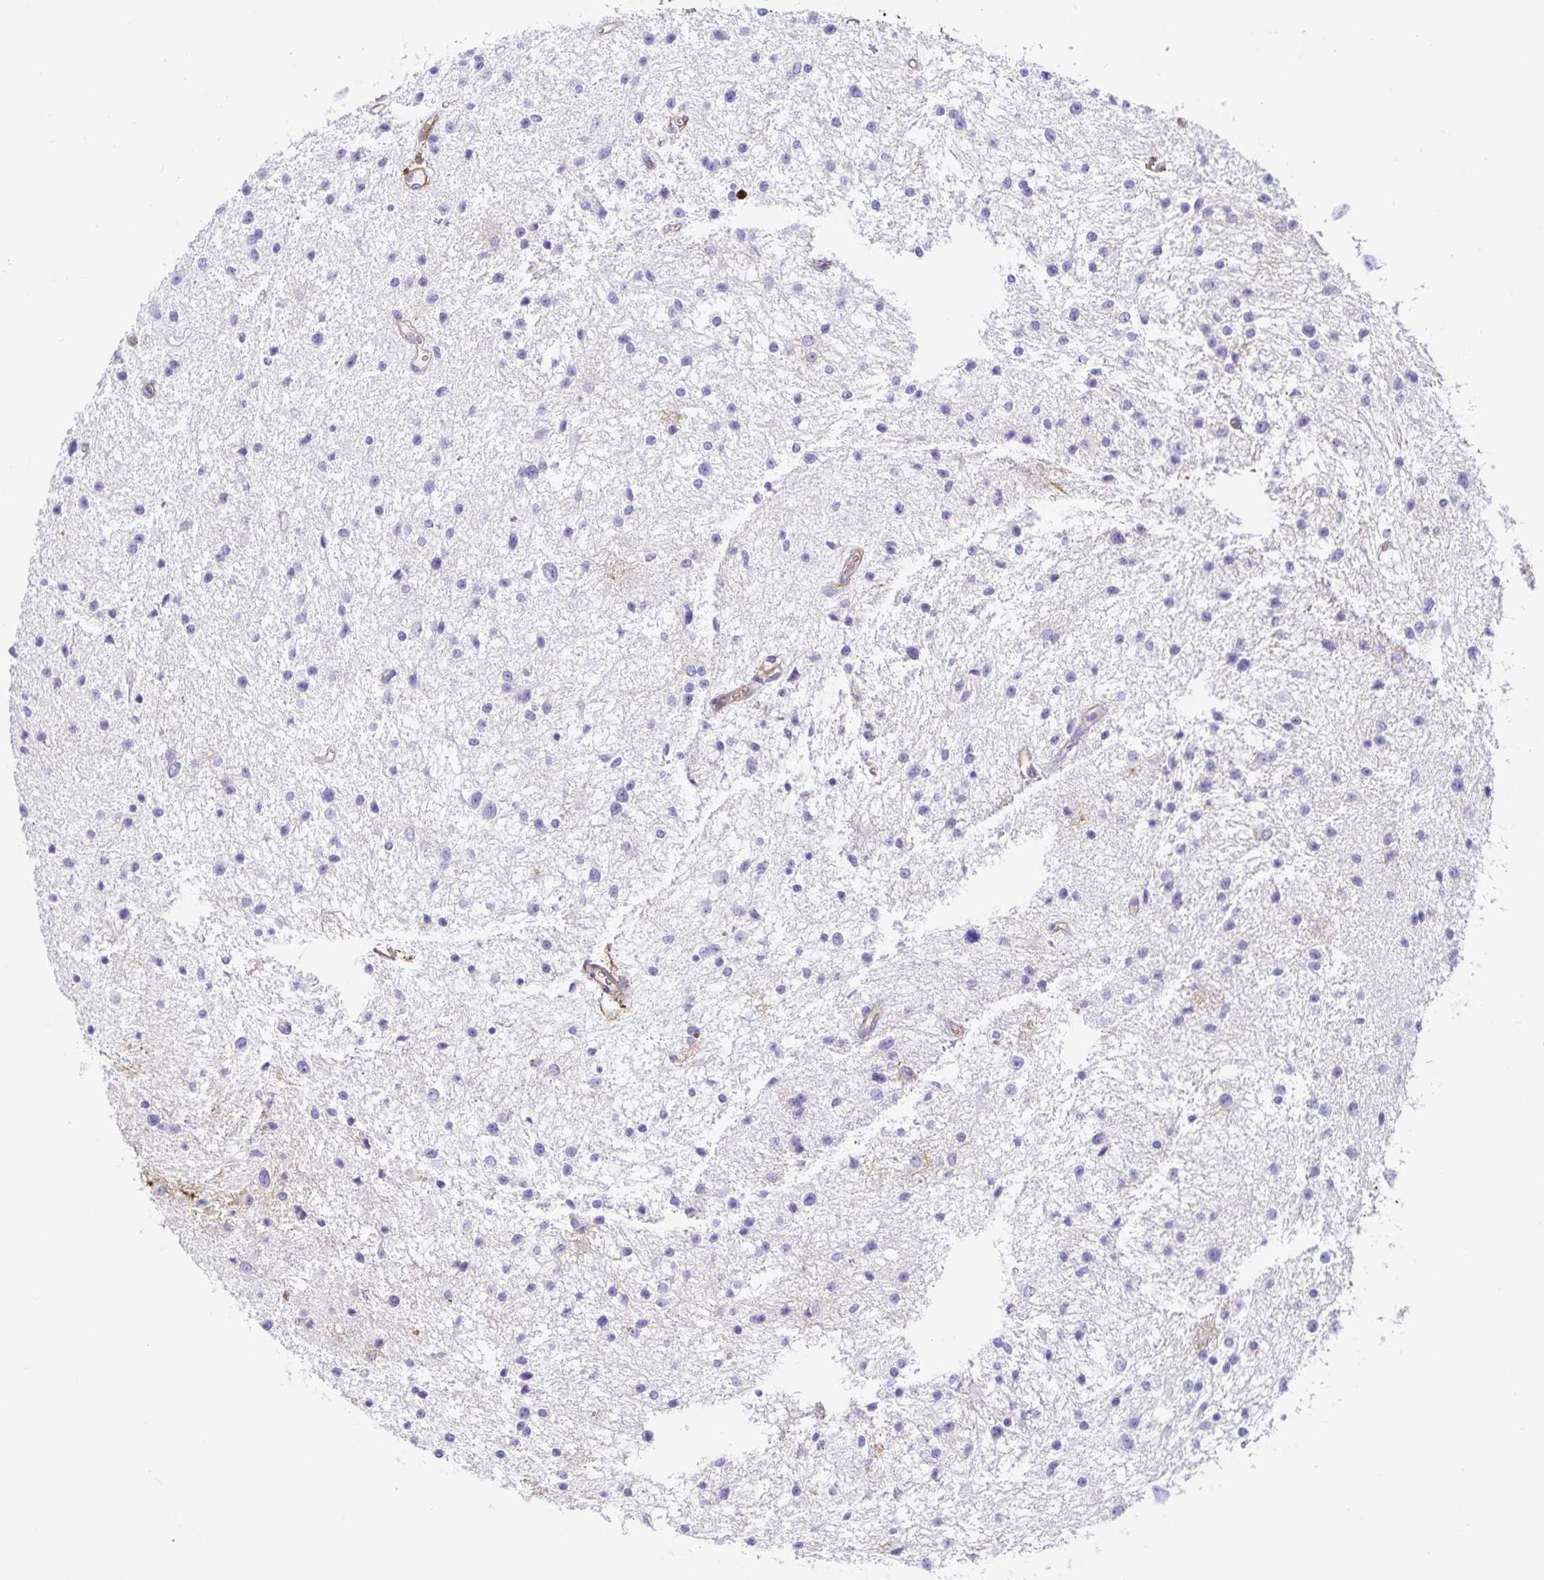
{"staining": {"intensity": "negative", "quantity": "none", "location": "none"}, "tissue": "glioma", "cell_type": "Tumor cells", "image_type": "cancer", "snomed": [{"axis": "morphology", "description": "Glioma, malignant, Low grade"}, {"axis": "topography", "description": "Brain"}], "caption": "Tumor cells are negative for brown protein staining in glioma.", "gene": "ANXA2", "patient": {"sex": "male", "age": 43}}